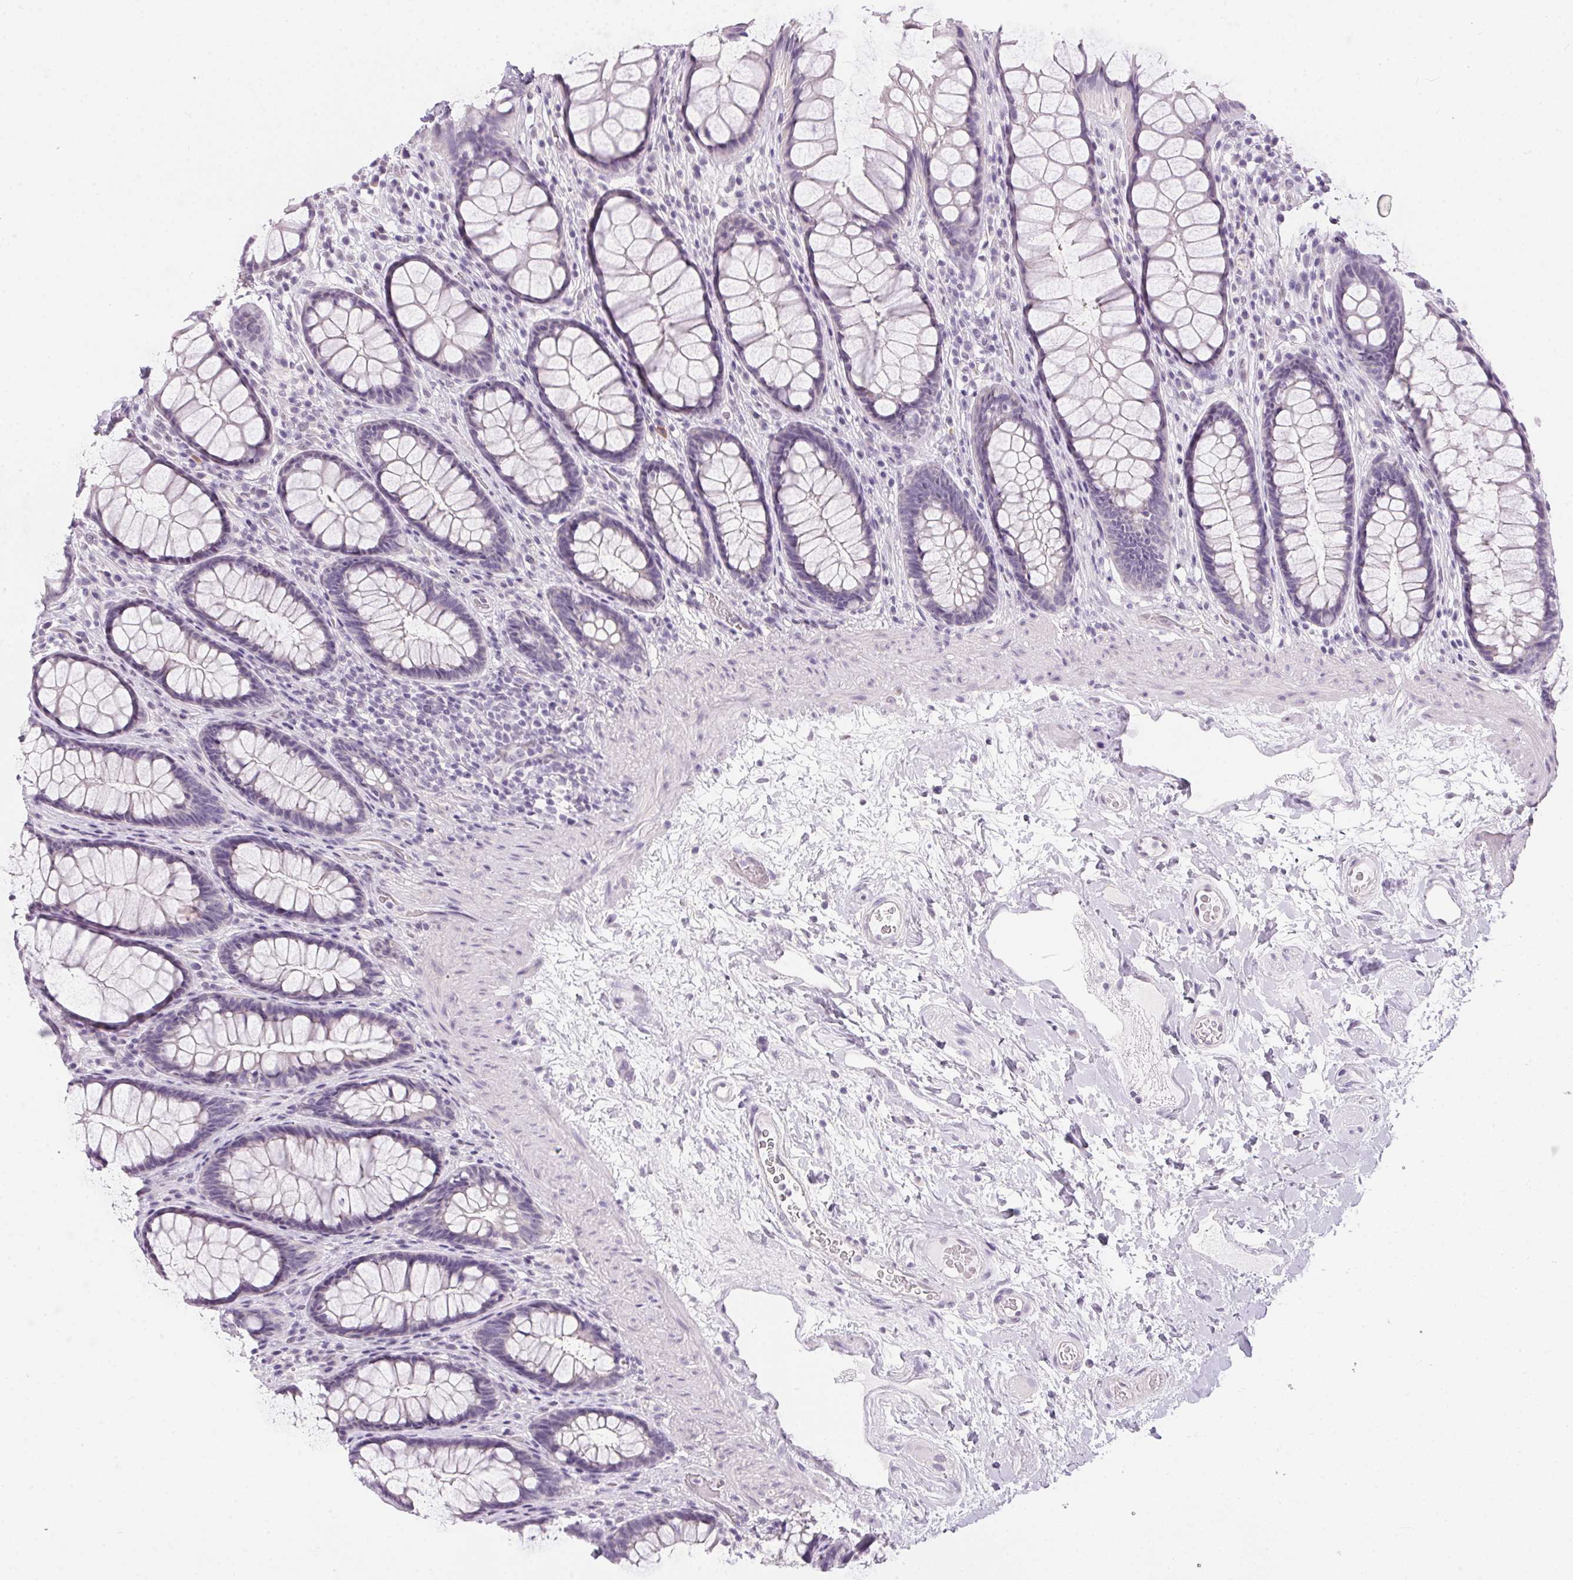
{"staining": {"intensity": "negative", "quantity": "none", "location": "none"}, "tissue": "rectum", "cell_type": "Glandular cells", "image_type": "normal", "snomed": [{"axis": "morphology", "description": "Normal tissue, NOS"}, {"axis": "topography", "description": "Rectum"}], "caption": "Immunohistochemistry (IHC) micrograph of benign rectum: rectum stained with DAB displays no significant protein positivity in glandular cells.", "gene": "GBP6", "patient": {"sex": "male", "age": 72}}